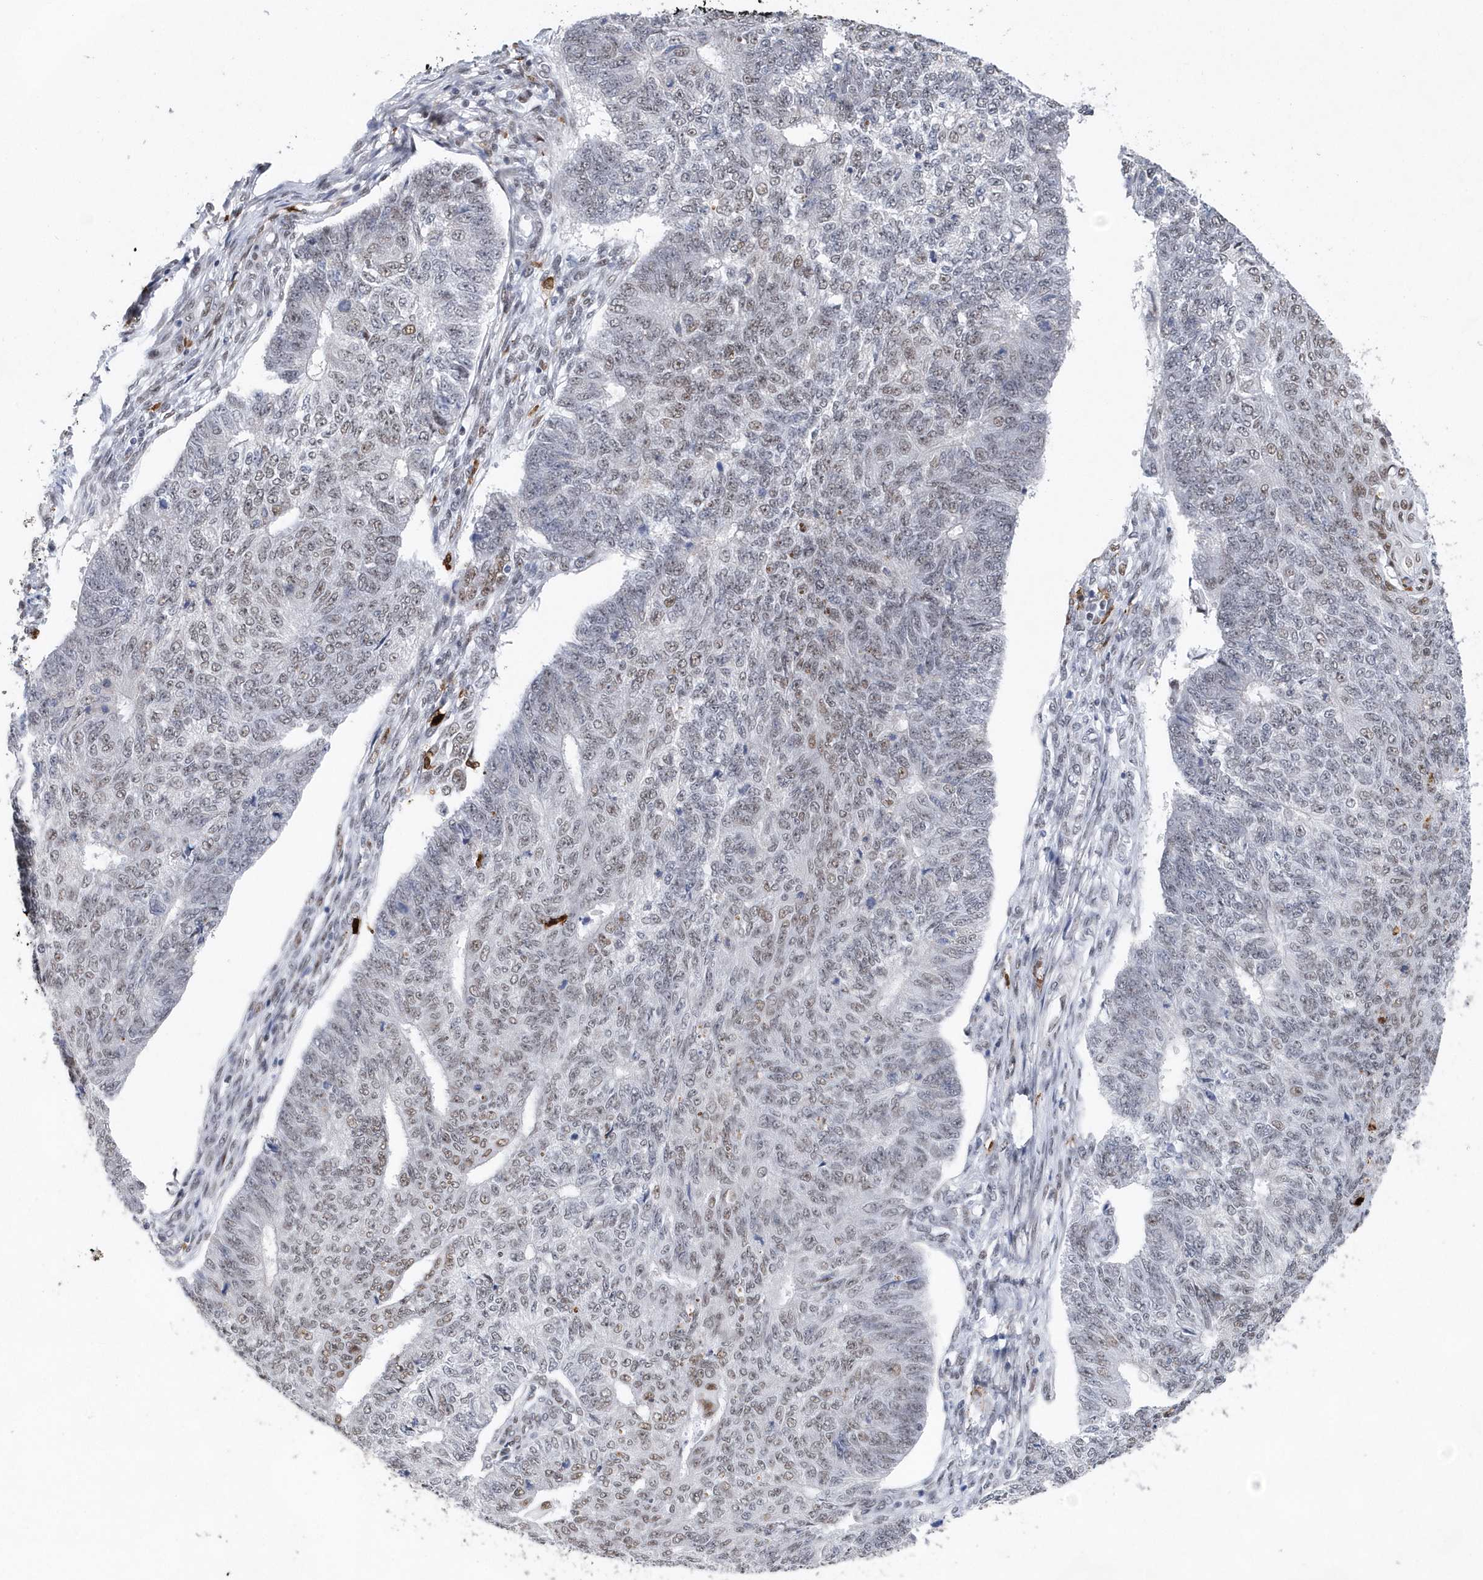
{"staining": {"intensity": "weak", "quantity": "25%-75%", "location": "nuclear"}, "tissue": "endometrial cancer", "cell_type": "Tumor cells", "image_type": "cancer", "snomed": [{"axis": "morphology", "description": "Adenocarcinoma, NOS"}, {"axis": "topography", "description": "Endometrium"}], "caption": "There is low levels of weak nuclear positivity in tumor cells of endometrial cancer (adenocarcinoma), as demonstrated by immunohistochemical staining (brown color).", "gene": "RPP30", "patient": {"sex": "female", "age": 32}}